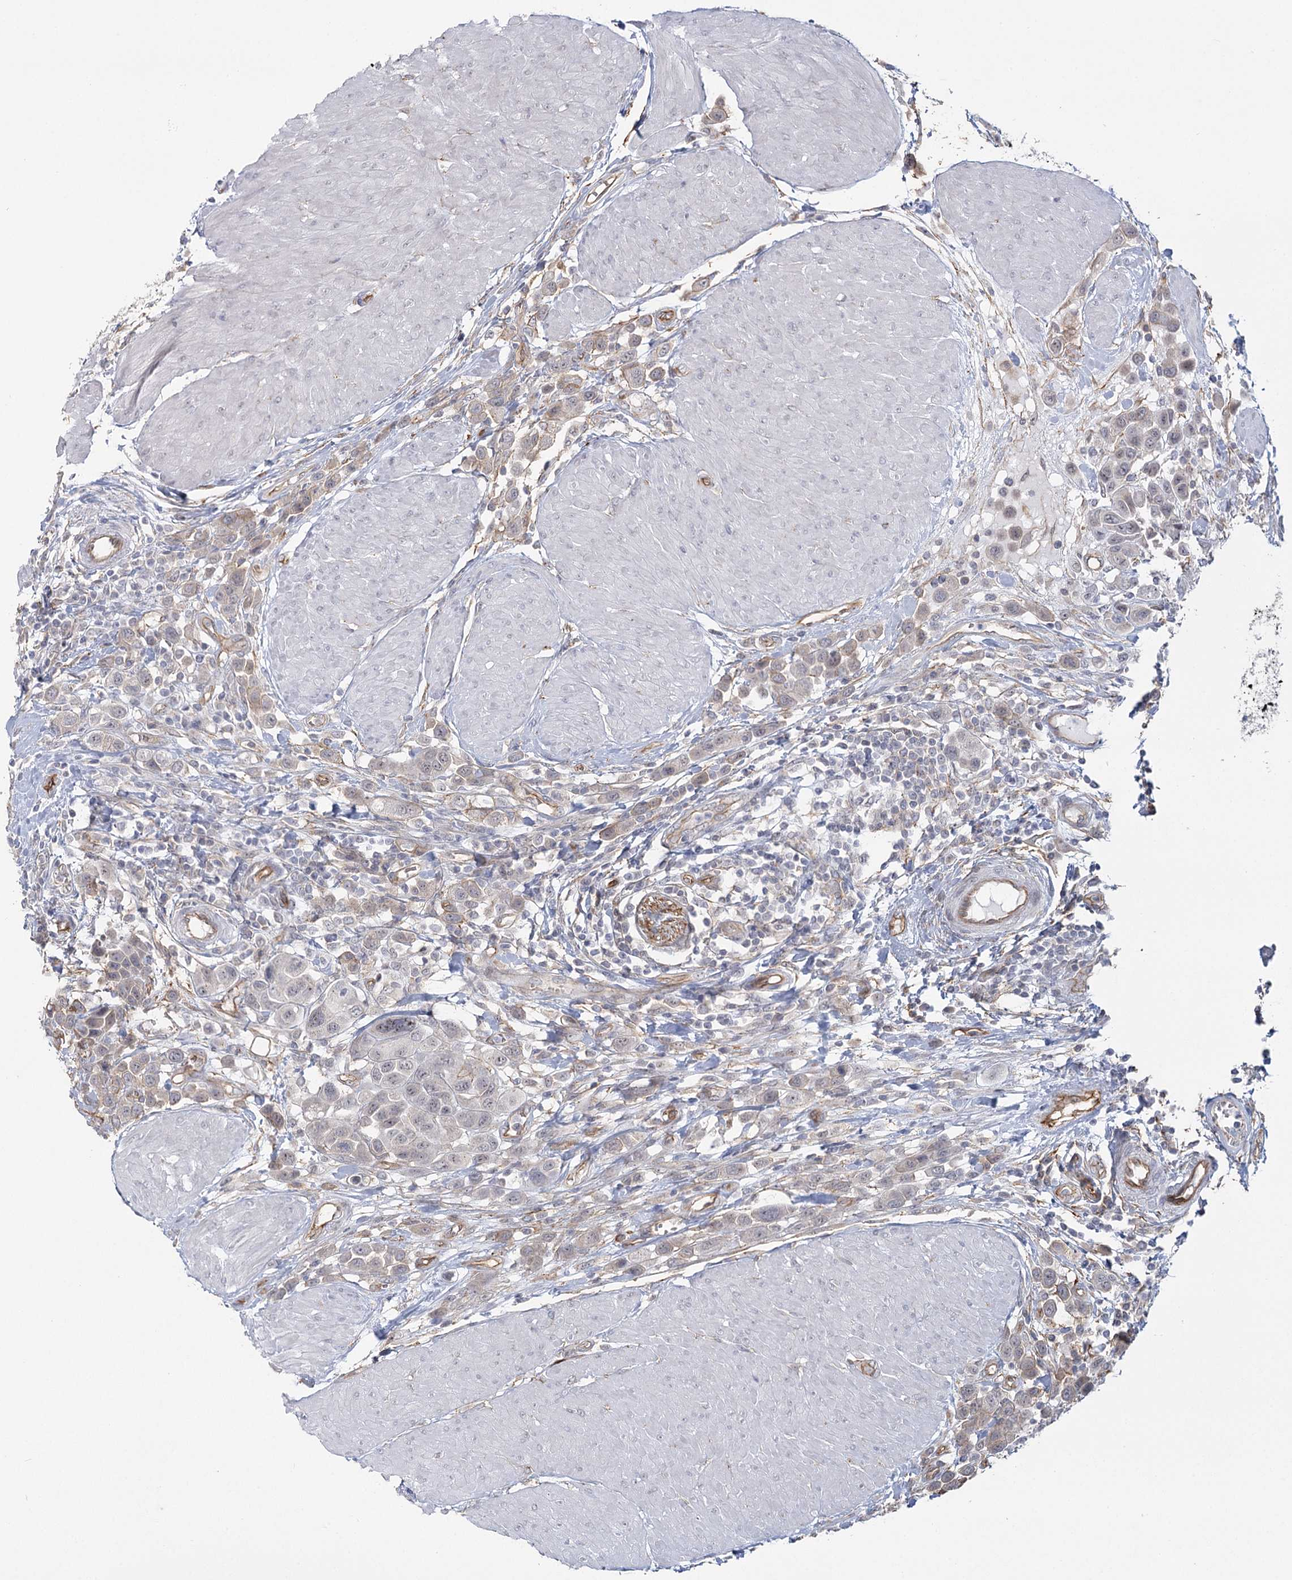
{"staining": {"intensity": "negative", "quantity": "none", "location": "none"}, "tissue": "urothelial cancer", "cell_type": "Tumor cells", "image_type": "cancer", "snomed": [{"axis": "morphology", "description": "Urothelial carcinoma, High grade"}, {"axis": "topography", "description": "Urinary bladder"}], "caption": "There is no significant expression in tumor cells of urothelial cancer.", "gene": "RPP14", "patient": {"sex": "male", "age": 50}}